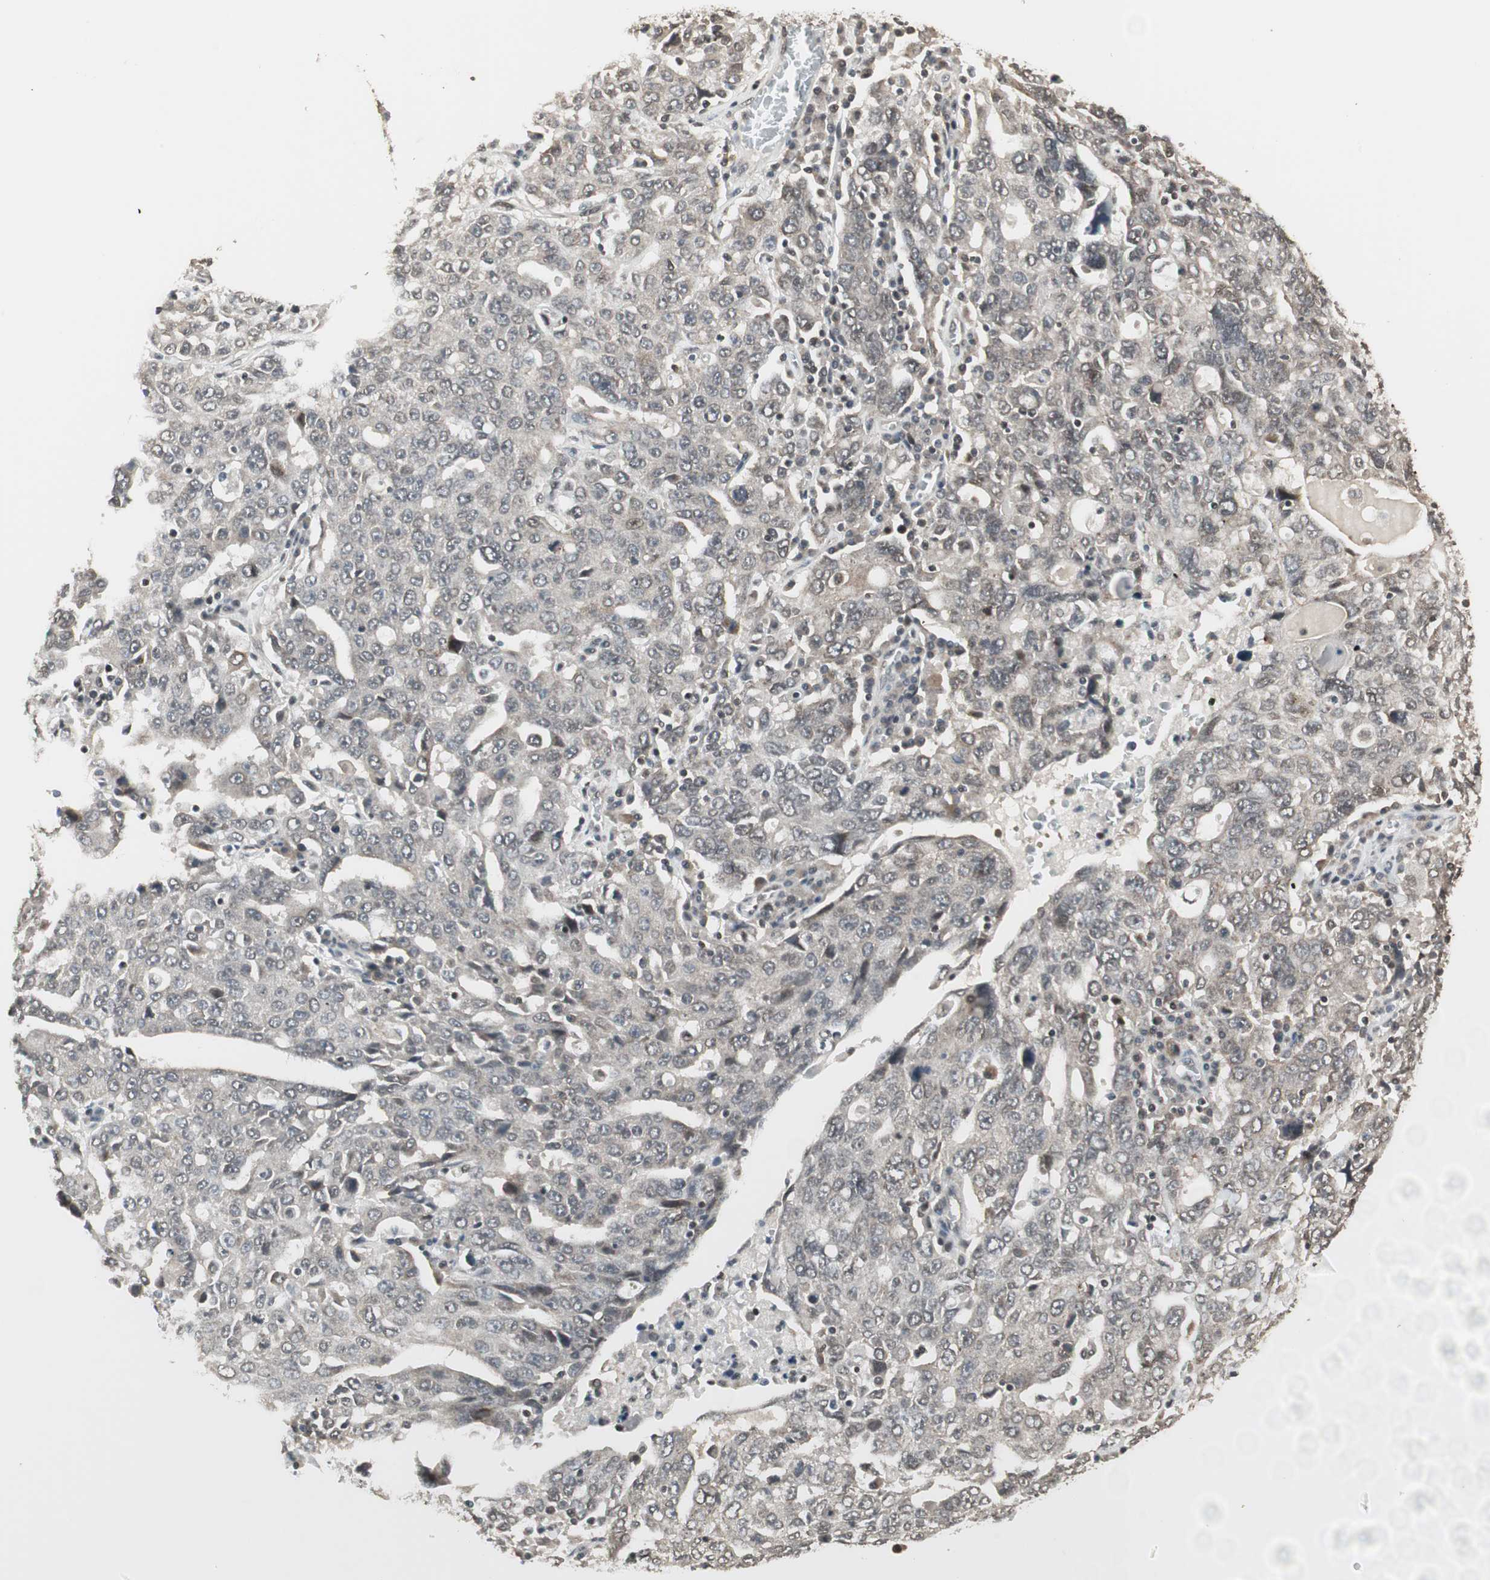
{"staining": {"intensity": "weak", "quantity": "<25%", "location": "nuclear"}, "tissue": "ovarian cancer", "cell_type": "Tumor cells", "image_type": "cancer", "snomed": [{"axis": "morphology", "description": "Carcinoma, endometroid"}, {"axis": "topography", "description": "Ovary"}], "caption": "DAB immunohistochemical staining of human endometroid carcinoma (ovarian) exhibits no significant positivity in tumor cells. (Brightfield microscopy of DAB (3,3'-diaminobenzidine) immunohistochemistry at high magnification).", "gene": "CBLC", "patient": {"sex": "female", "age": 62}}